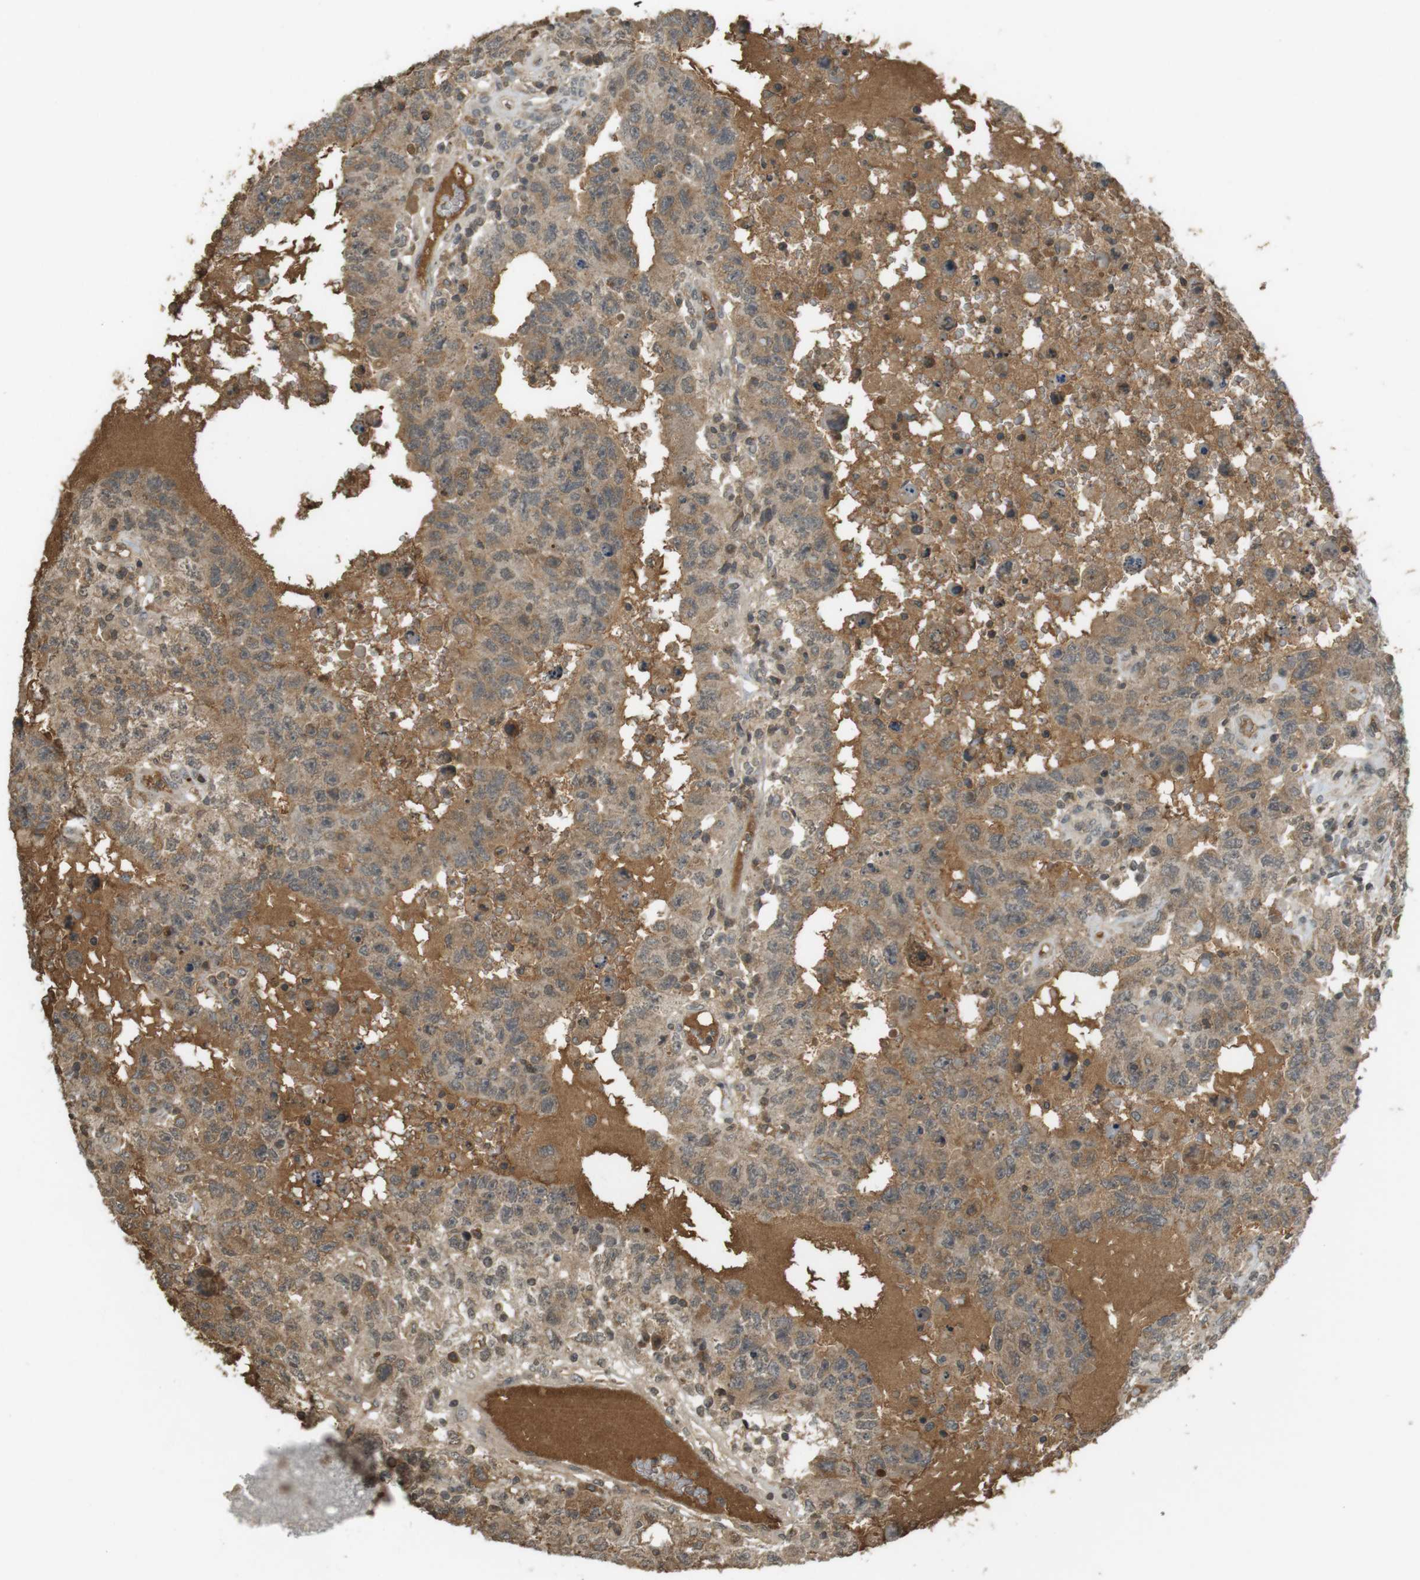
{"staining": {"intensity": "moderate", "quantity": ">75%", "location": "cytoplasmic/membranous"}, "tissue": "testis cancer", "cell_type": "Tumor cells", "image_type": "cancer", "snomed": [{"axis": "morphology", "description": "Carcinoma, Embryonal, NOS"}, {"axis": "topography", "description": "Testis"}], "caption": "A medium amount of moderate cytoplasmic/membranous staining is seen in about >75% of tumor cells in embryonal carcinoma (testis) tissue.", "gene": "SRR", "patient": {"sex": "male", "age": 26}}